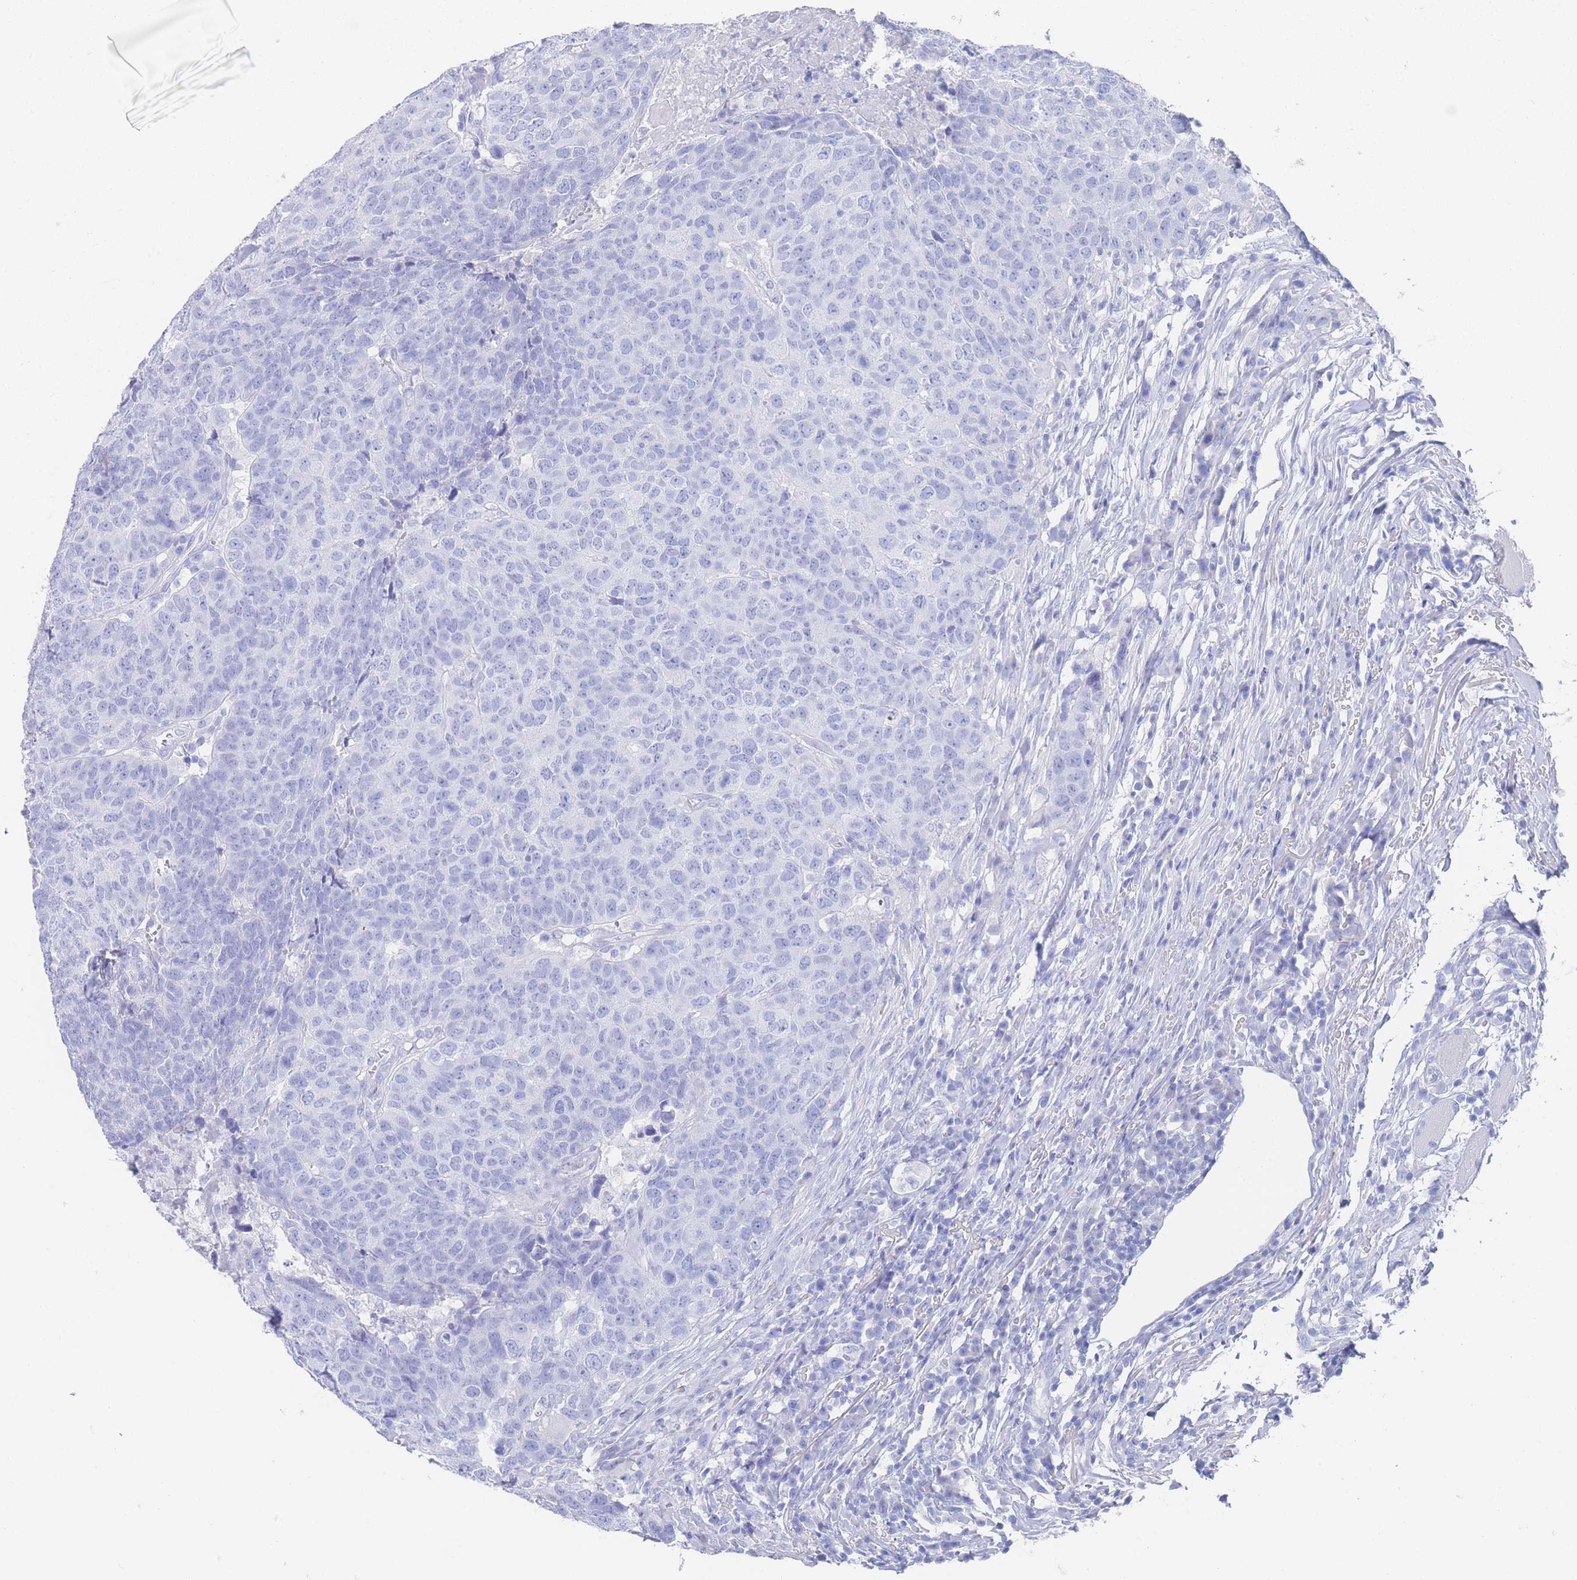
{"staining": {"intensity": "negative", "quantity": "none", "location": "none"}, "tissue": "head and neck cancer", "cell_type": "Tumor cells", "image_type": "cancer", "snomed": [{"axis": "morphology", "description": "Normal tissue, NOS"}, {"axis": "morphology", "description": "Squamous cell carcinoma, NOS"}, {"axis": "topography", "description": "Skeletal muscle"}, {"axis": "topography", "description": "Vascular tissue"}, {"axis": "topography", "description": "Peripheral nerve tissue"}, {"axis": "topography", "description": "Head-Neck"}], "caption": "Tumor cells are negative for protein expression in human head and neck squamous cell carcinoma. (DAB IHC with hematoxylin counter stain).", "gene": "LRRC37A", "patient": {"sex": "male", "age": 66}}